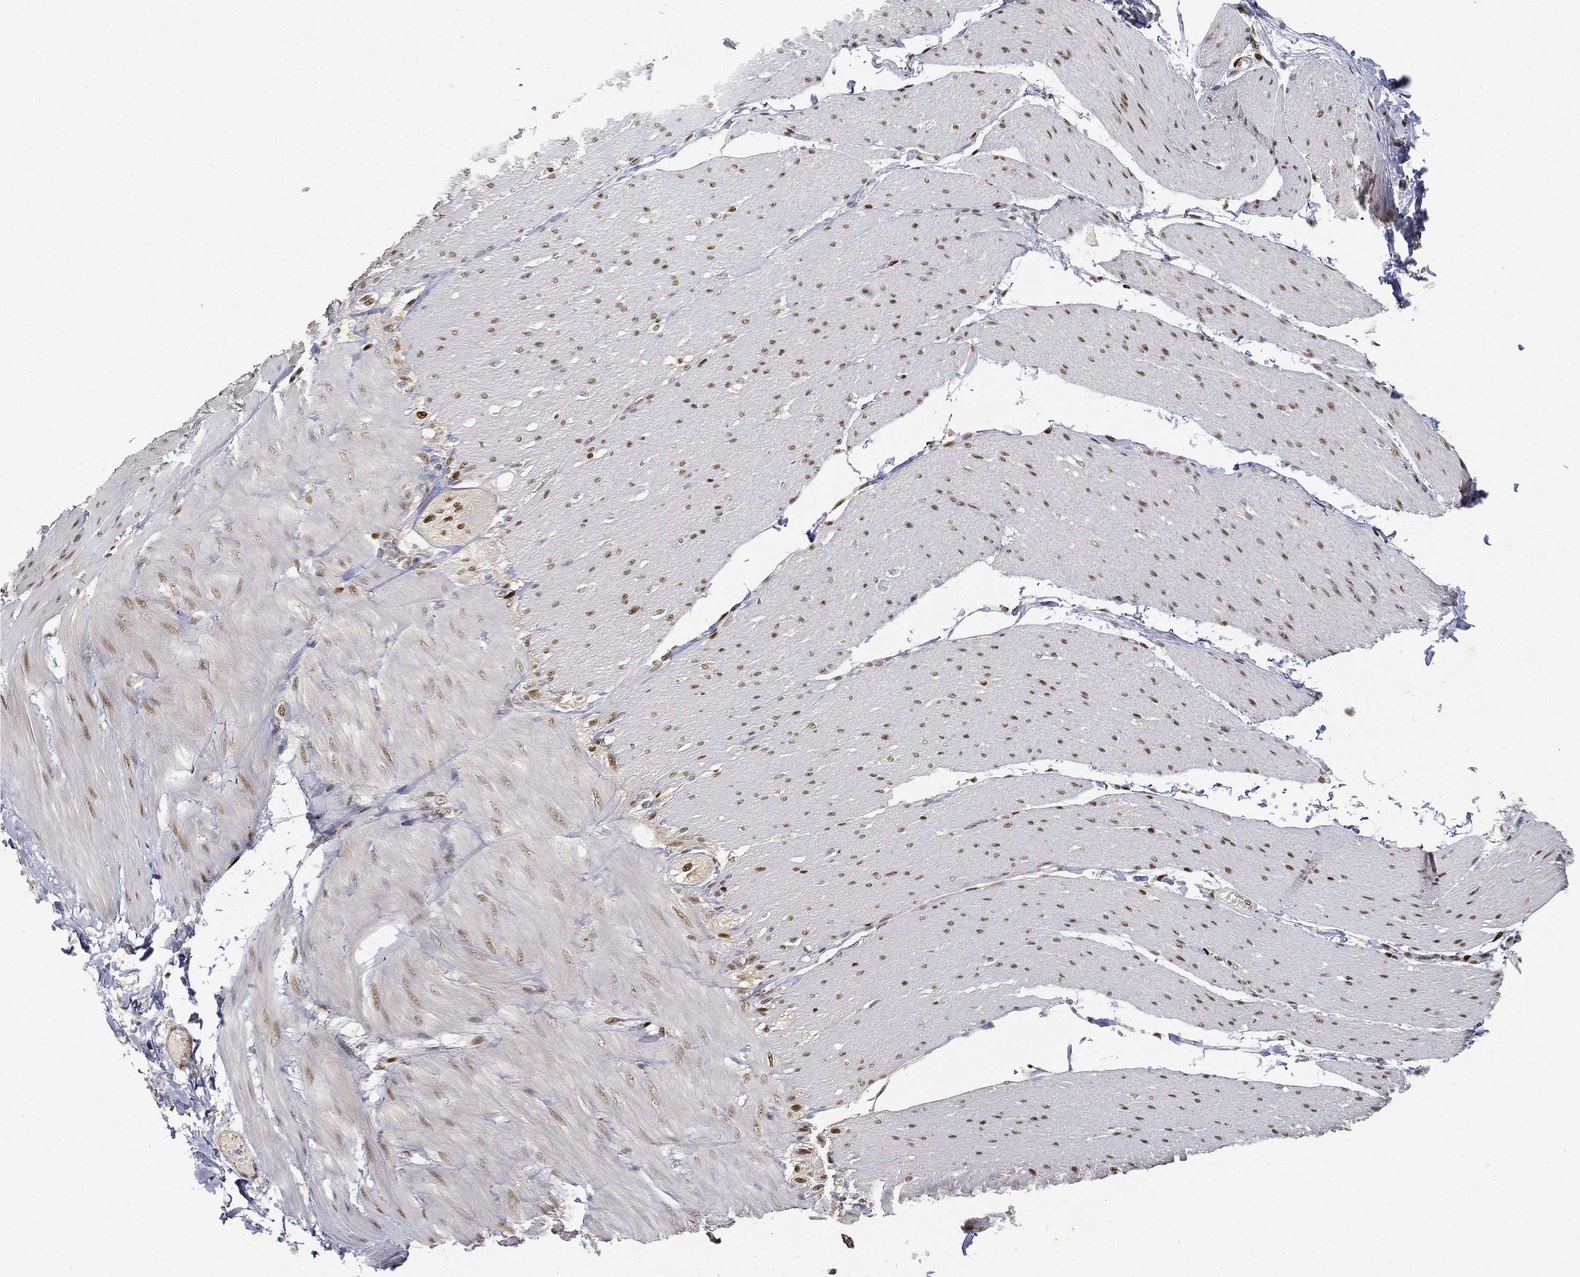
{"staining": {"intensity": "negative", "quantity": "none", "location": "none"}, "tissue": "adipose tissue", "cell_type": "Adipocytes", "image_type": "normal", "snomed": [{"axis": "morphology", "description": "Normal tissue, NOS"}, {"axis": "topography", "description": "Smooth muscle"}, {"axis": "topography", "description": "Duodenum"}, {"axis": "topography", "description": "Peripheral nerve tissue"}], "caption": "DAB (3,3'-diaminobenzidine) immunohistochemical staining of benign adipose tissue demonstrates no significant expression in adipocytes.", "gene": "CRTC3", "patient": {"sex": "female", "age": 61}}